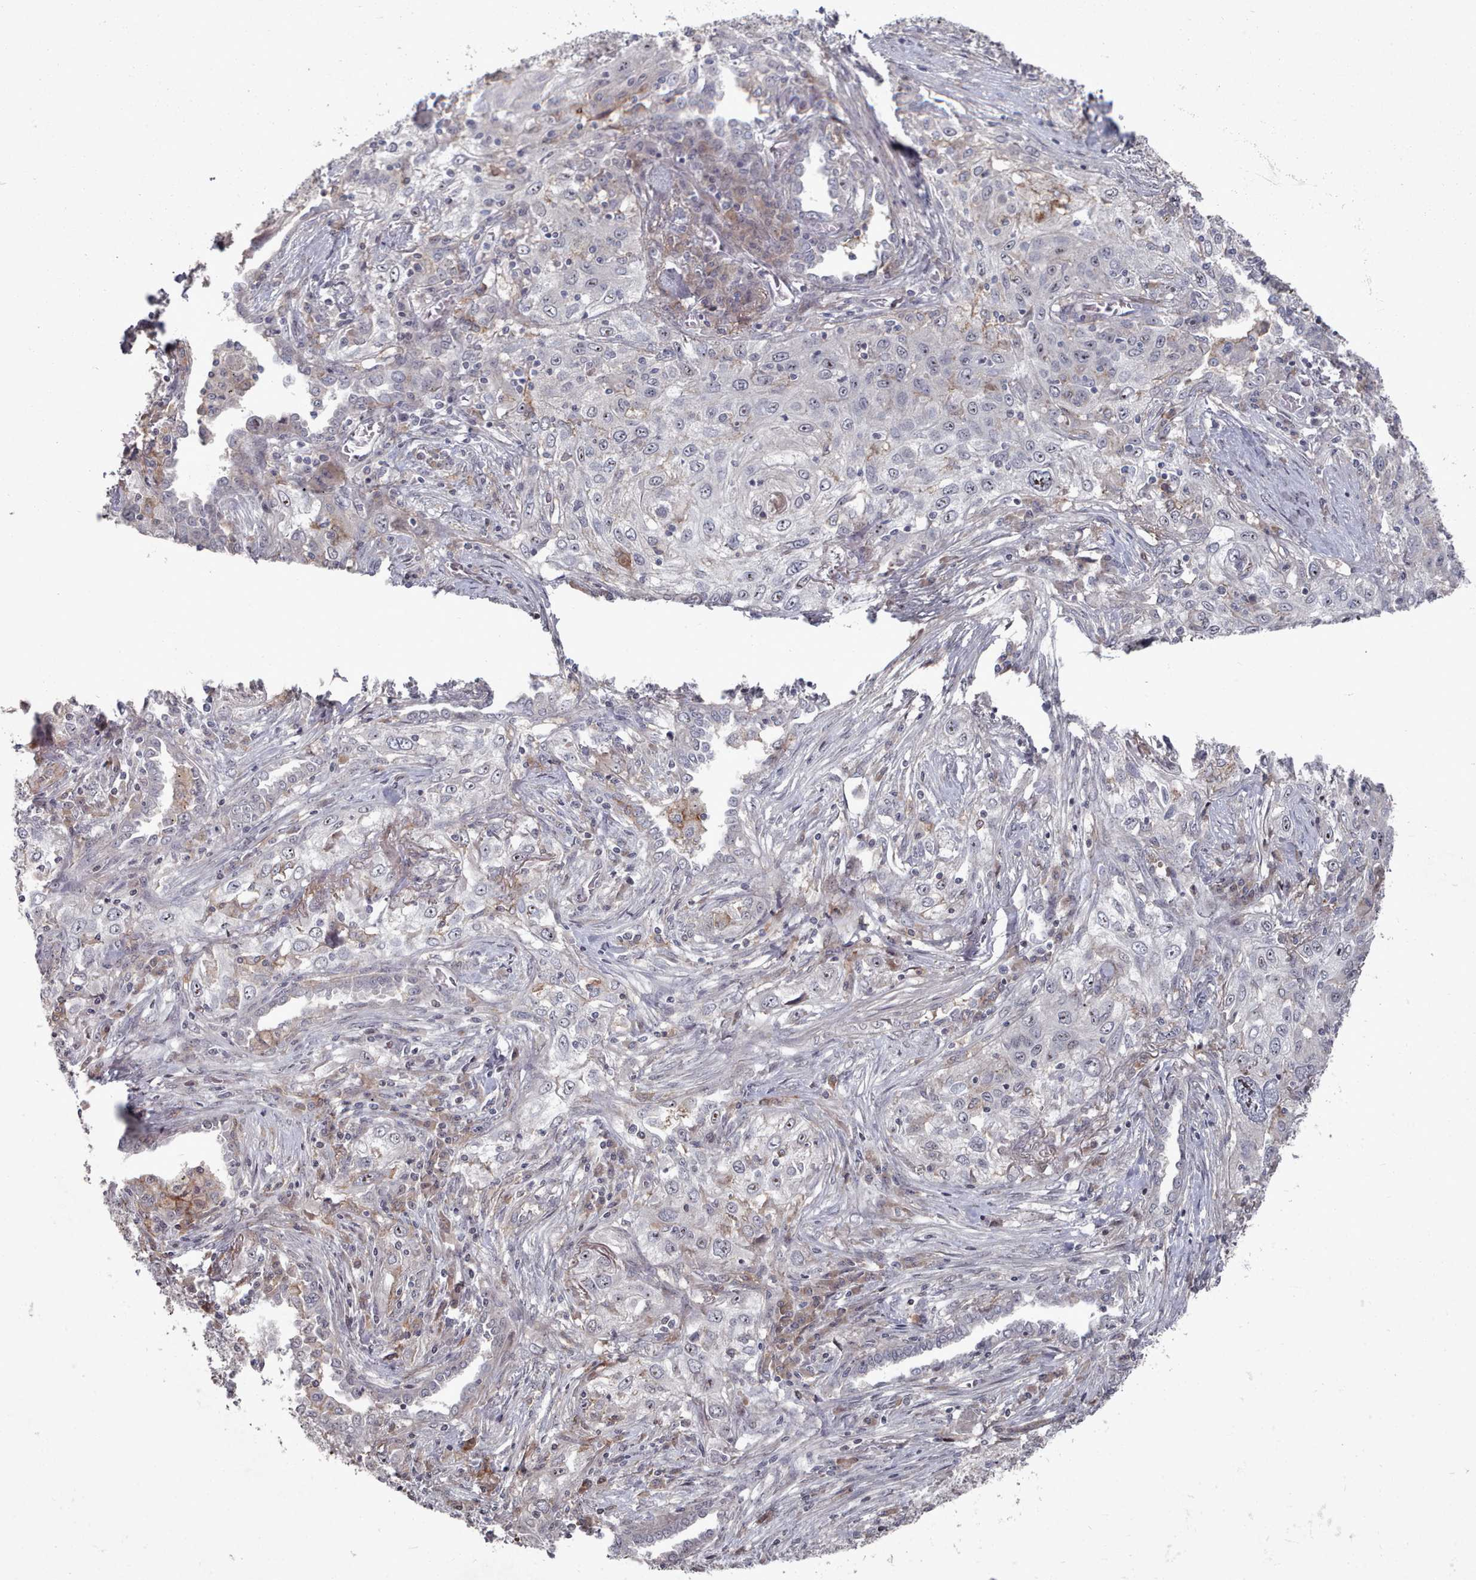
{"staining": {"intensity": "negative", "quantity": "none", "location": "none"}, "tissue": "lung cancer", "cell_type": "Tumor cells", "image_type": "cancer", "snomed": [{"axis": "morphology", "description": "Squamous cell carcinoma, NOS"}, {"axis": "topography", "description": "Lung"}], "caption": "An immunohistochemistry (IHC) micrograph of squamous cell carcinoma (lung) is shown. There is no staining in tumor cells of squamous cell carcinoma (lung).", "gene": "COL8A2", "patient": {"sex": "female", "age": 69}}